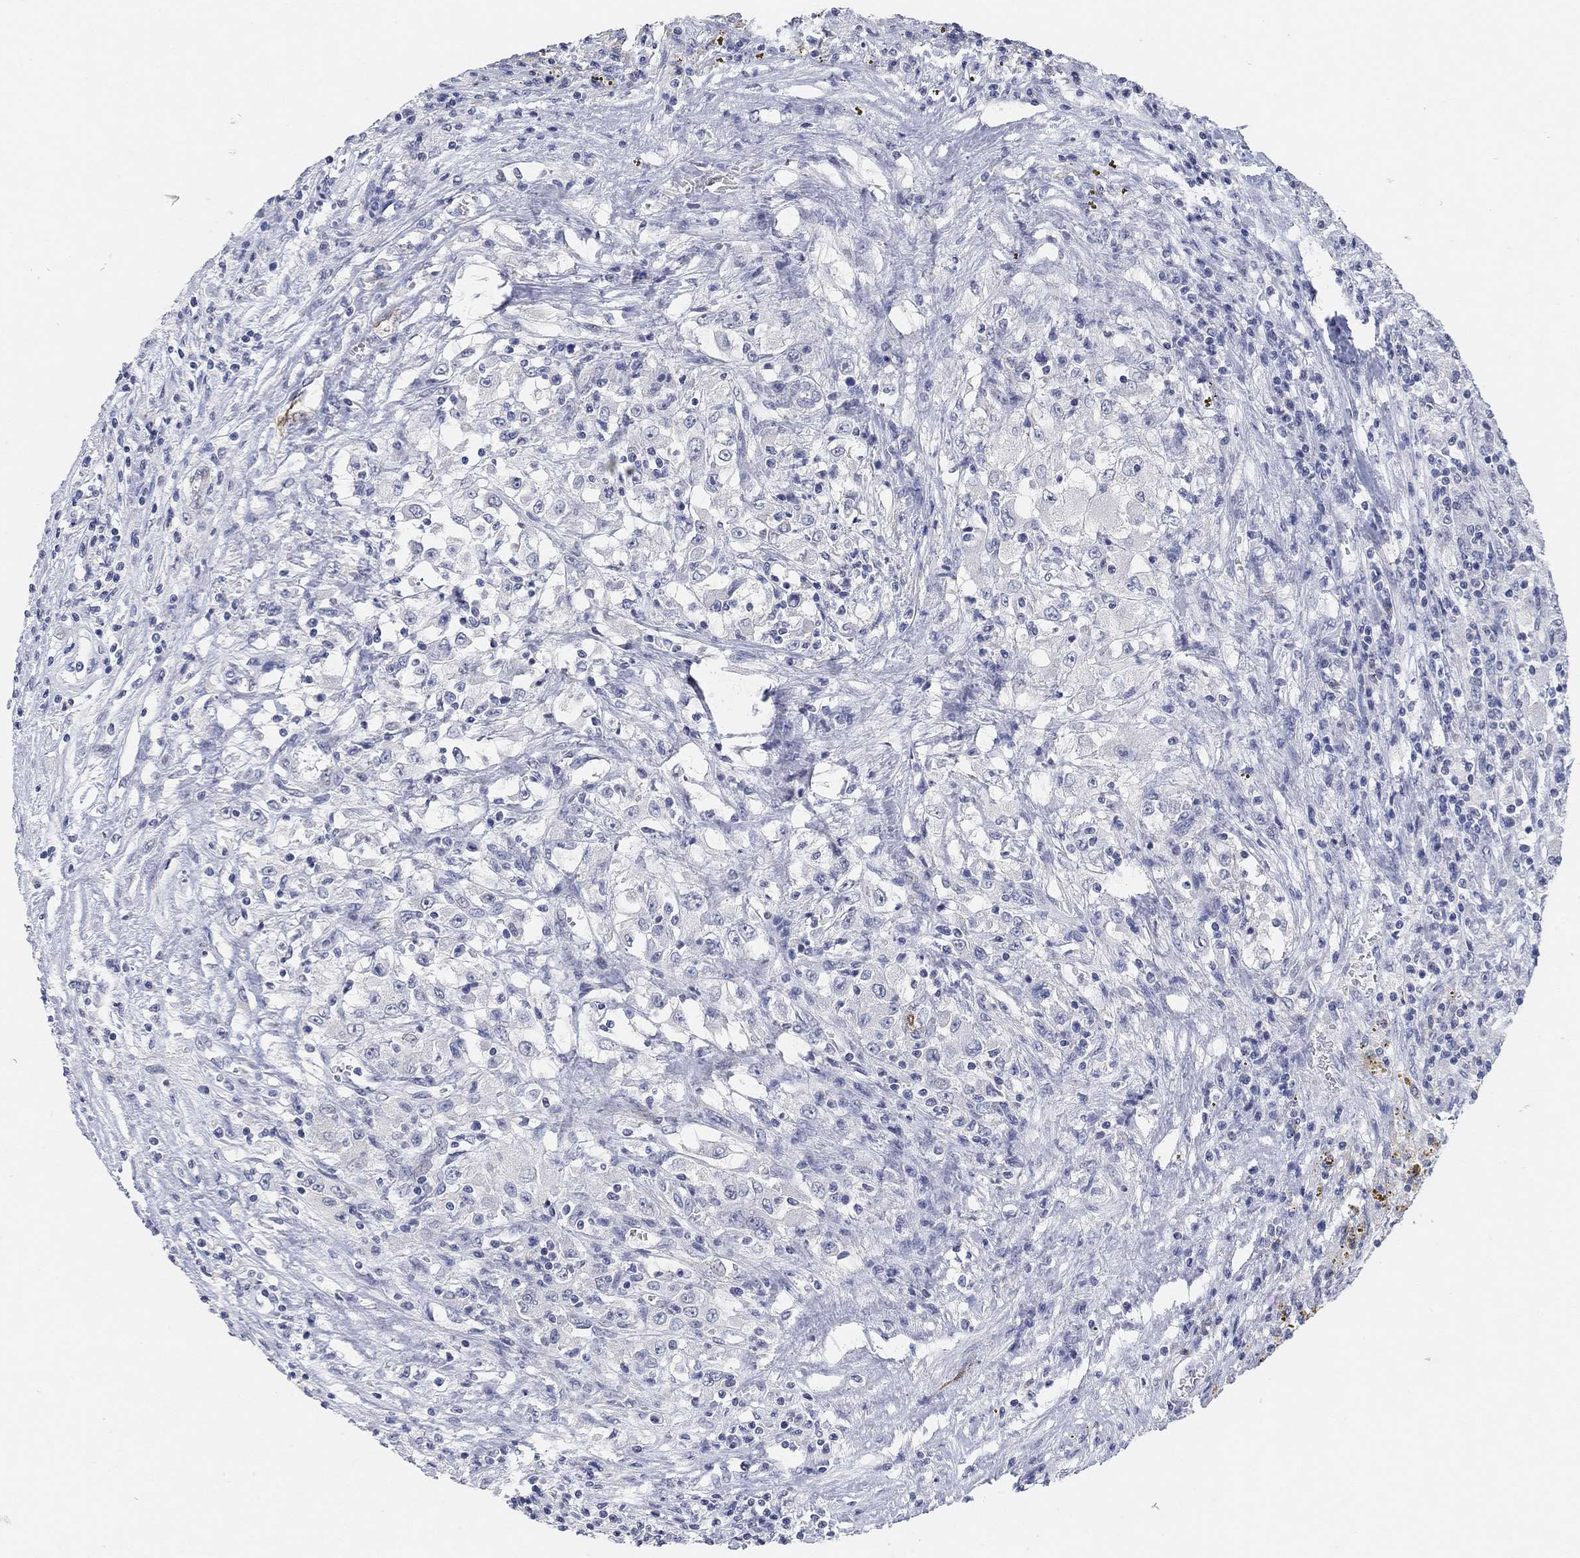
{"staining": {"intensity": "negative", "quantity": "none", "location": "none"}, "tissue": "renal cancer", "cell_type": "Tumor cells", "image_type": "cancer", "snomed": [{"axis": "morphology", "description": "Adenocarcinoma, NOS"}, {"axis": "topography", "description": "Kidney"}], "caption": "Protein analysis of renal adenocarcinoma reveals no significant expression in tumor cells. (Stains: DAB immunohistochemistry (IHC) with hematoxylin counter stain, Microscopy: brightfield microscopy at high magnification).", "gene": "VAT1L", "patient": {"sex": "female", "age": 67}}